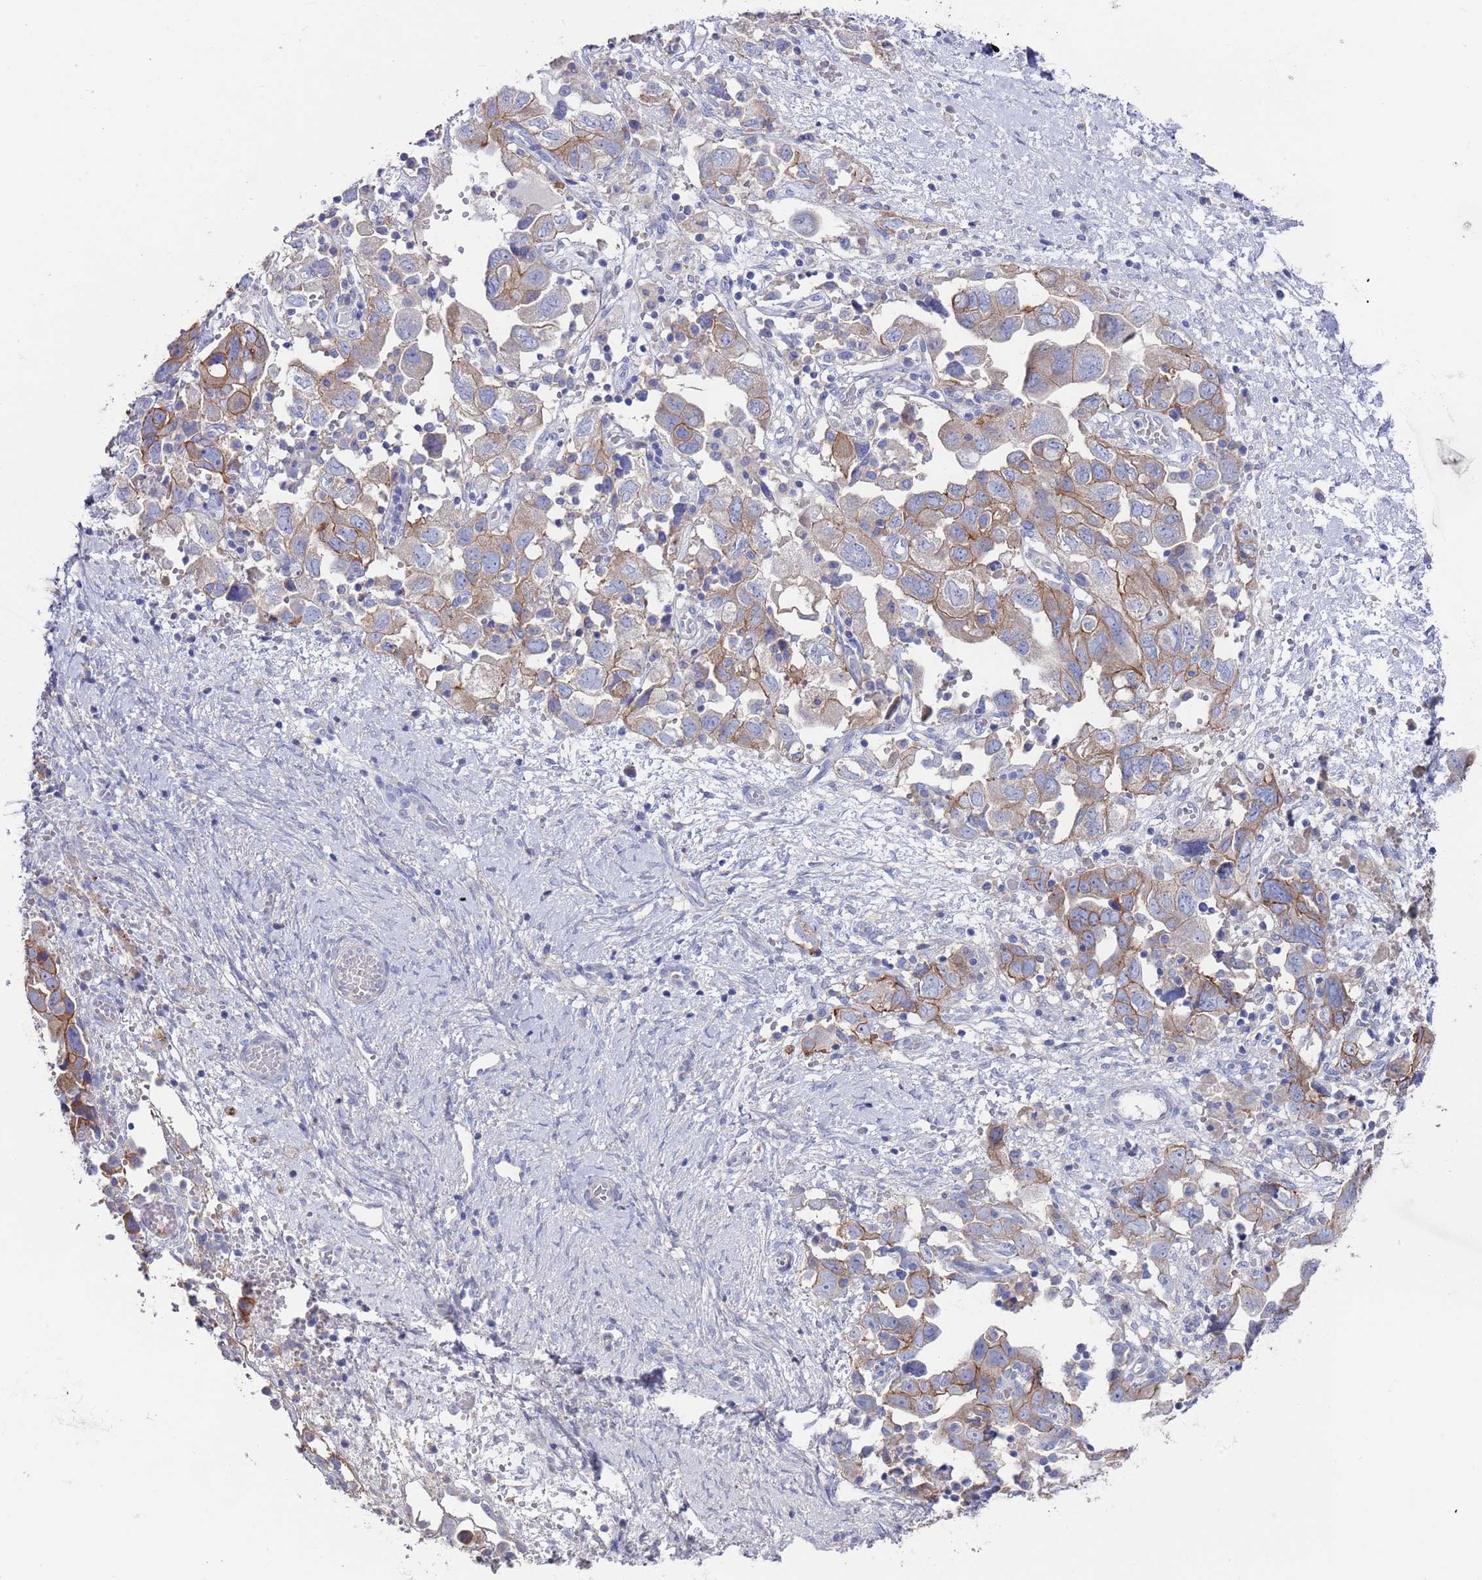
{"staining": {"intensity": "moderate", "quantity": "25%-75%", "location": "cytoplasmic/membranous"}, "tissue": "ovarian cancer", "cell_type": "Tumor cells", "image_type": "cancer", "snomed": [{"axis": "morphology", "description": "Carcinoma, NOS"}, {"axis": "morphology", "description": "Cystadenocarcinoma, serous, NOS"}, {"axis": "topography", "description": "Ovary"}], "caption": "A photomicrograph of human carcinoma (ovarian) stained for a protein displays moderate cytoplasmic/membranous brown staining in tumor cells.", "gene": "KRTCAP3", "patient": {"sex": "female", "age": 69}}